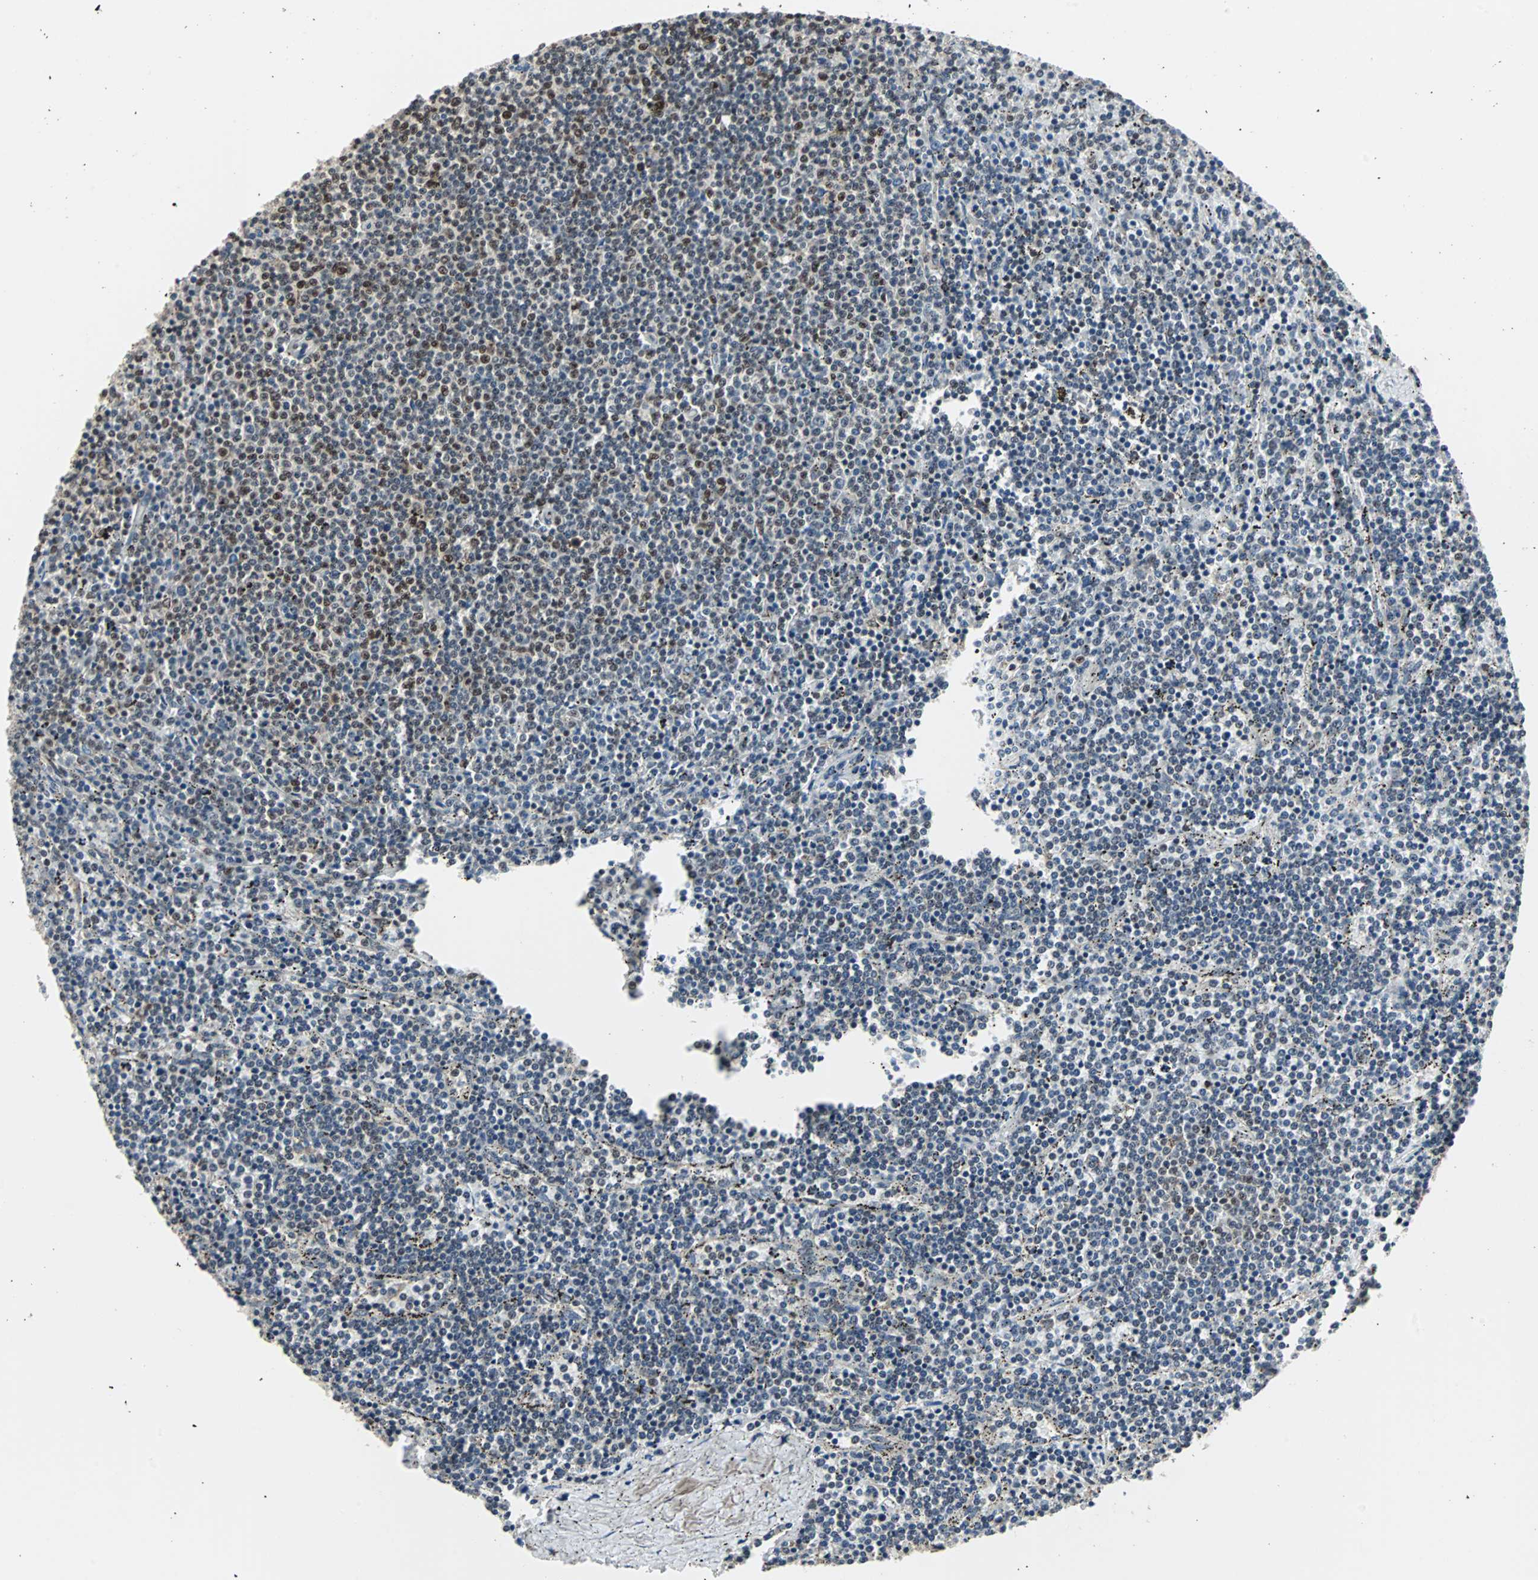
{"staining": {"intensity": "moderate", "quantity": "<25%", "location": "nuclear"}, "tissue": "lymphoma", "cell_type": "Tumor cells", "image_type": "cancer", "snomed": [{"axis": "morphology", "description": "Malignant lymphoma, non-Hodgkin's type, Low grade"}, {"axis": "topography", "description": "Spleen"}], "caption": "DAB immunohistochemical staining of human low-grade malignant lymphoma, non-Hodgkin's type exhibits moderate nuclear protein staining in approximately <25% of tumor cells.", "gene": "TERF2IP", "patient": {"sex": "female", "age": 50}}